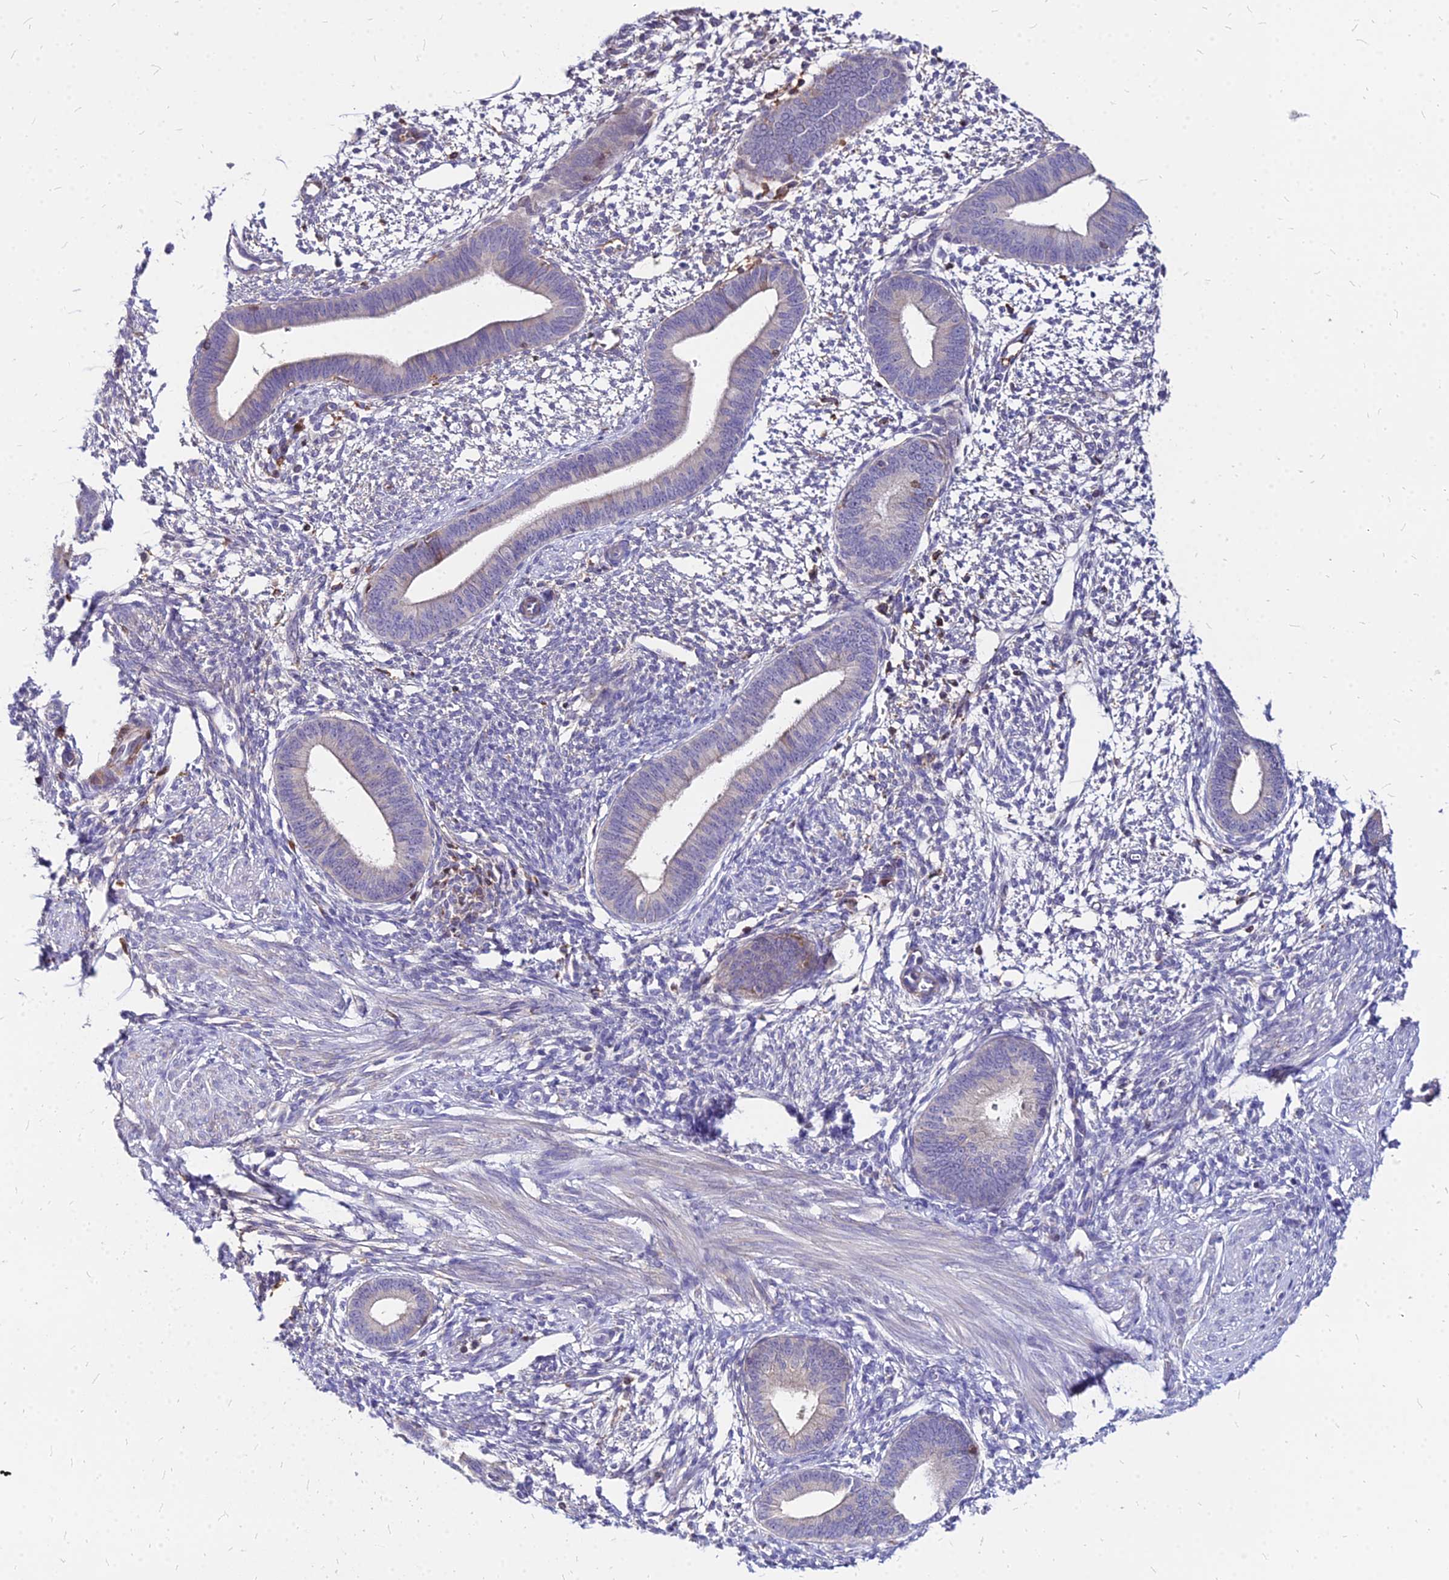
{"staining": {"intensity": "negative", "quantity": "none", "location": "none"}, "tissue": "endometrium", "cell_type": "Cells in endometrial stroma", "image_type": "normal", "snomed": [{"axis": "morphology", "description": "Normal tissue, NOS"}, {"axis": "topography", "description": "Endometrium"}], "caption": "Endometrium stained for a protein using immunohistochemistry (IHC) reveals no positivity cells in endometrial stroma.", "gene": "ACSM6", "patient": {"sex": "female", "age": 46}}